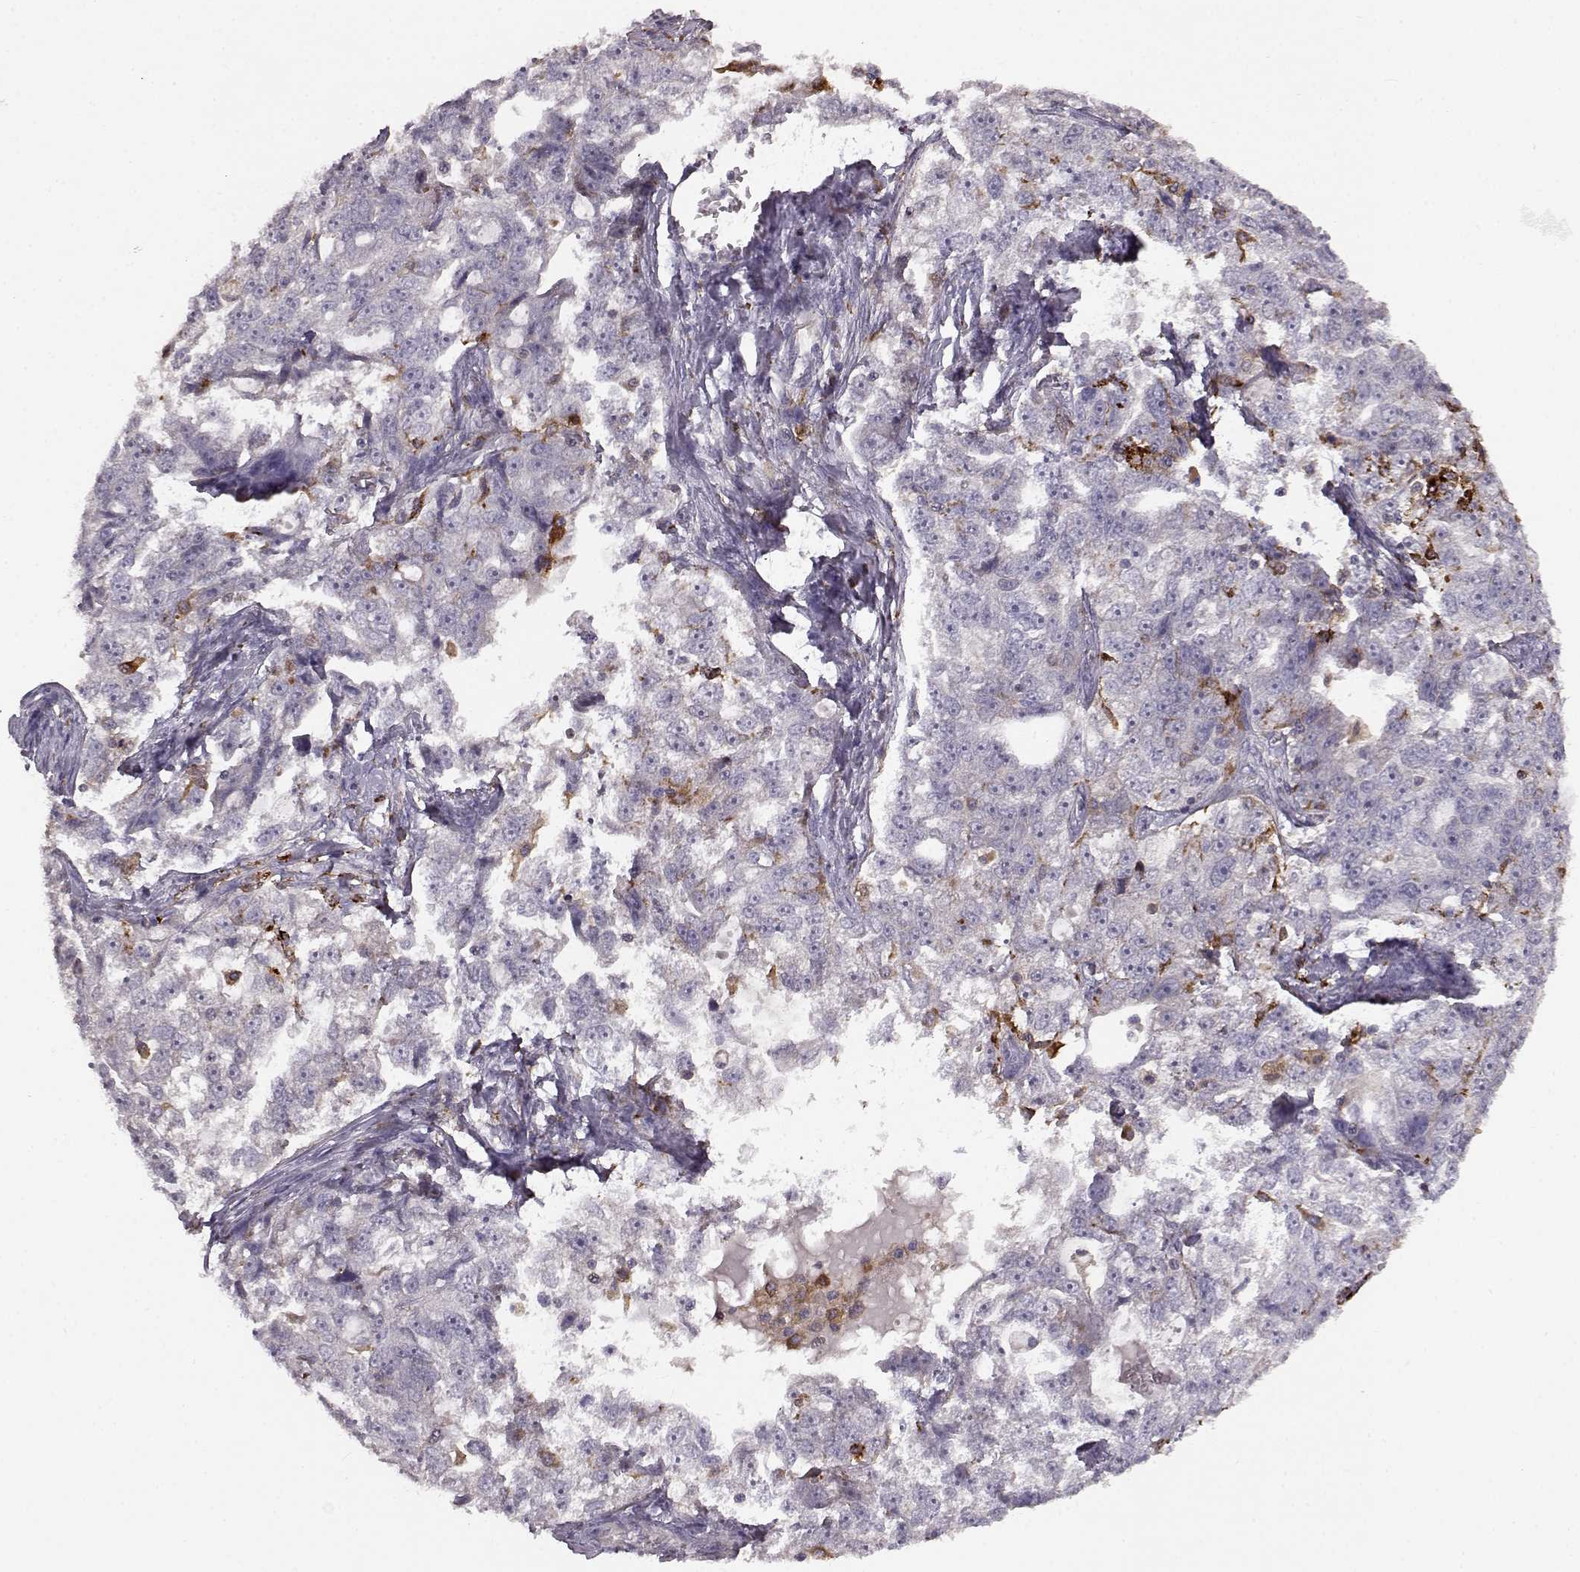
{"staining": {"intensity": "negative", "quantity": "none", "location": "none"}, "tissue": "ovarian cancer", "cell_type": "Tumor cells", "image_type": "cancer", "snomed": [{"axis": "morphology", "description": "Cystadenocarcinoma, serous, NOS"}, {"axis": "topography", "description": "Ovary"}], "caption": "Ovarian serous cystadenocarcinoma stained for a protein using immunohistochemistry displays no expression tumor cells.", "gene": "CCNF", "patient": {"sex": "female", "age": 51}}